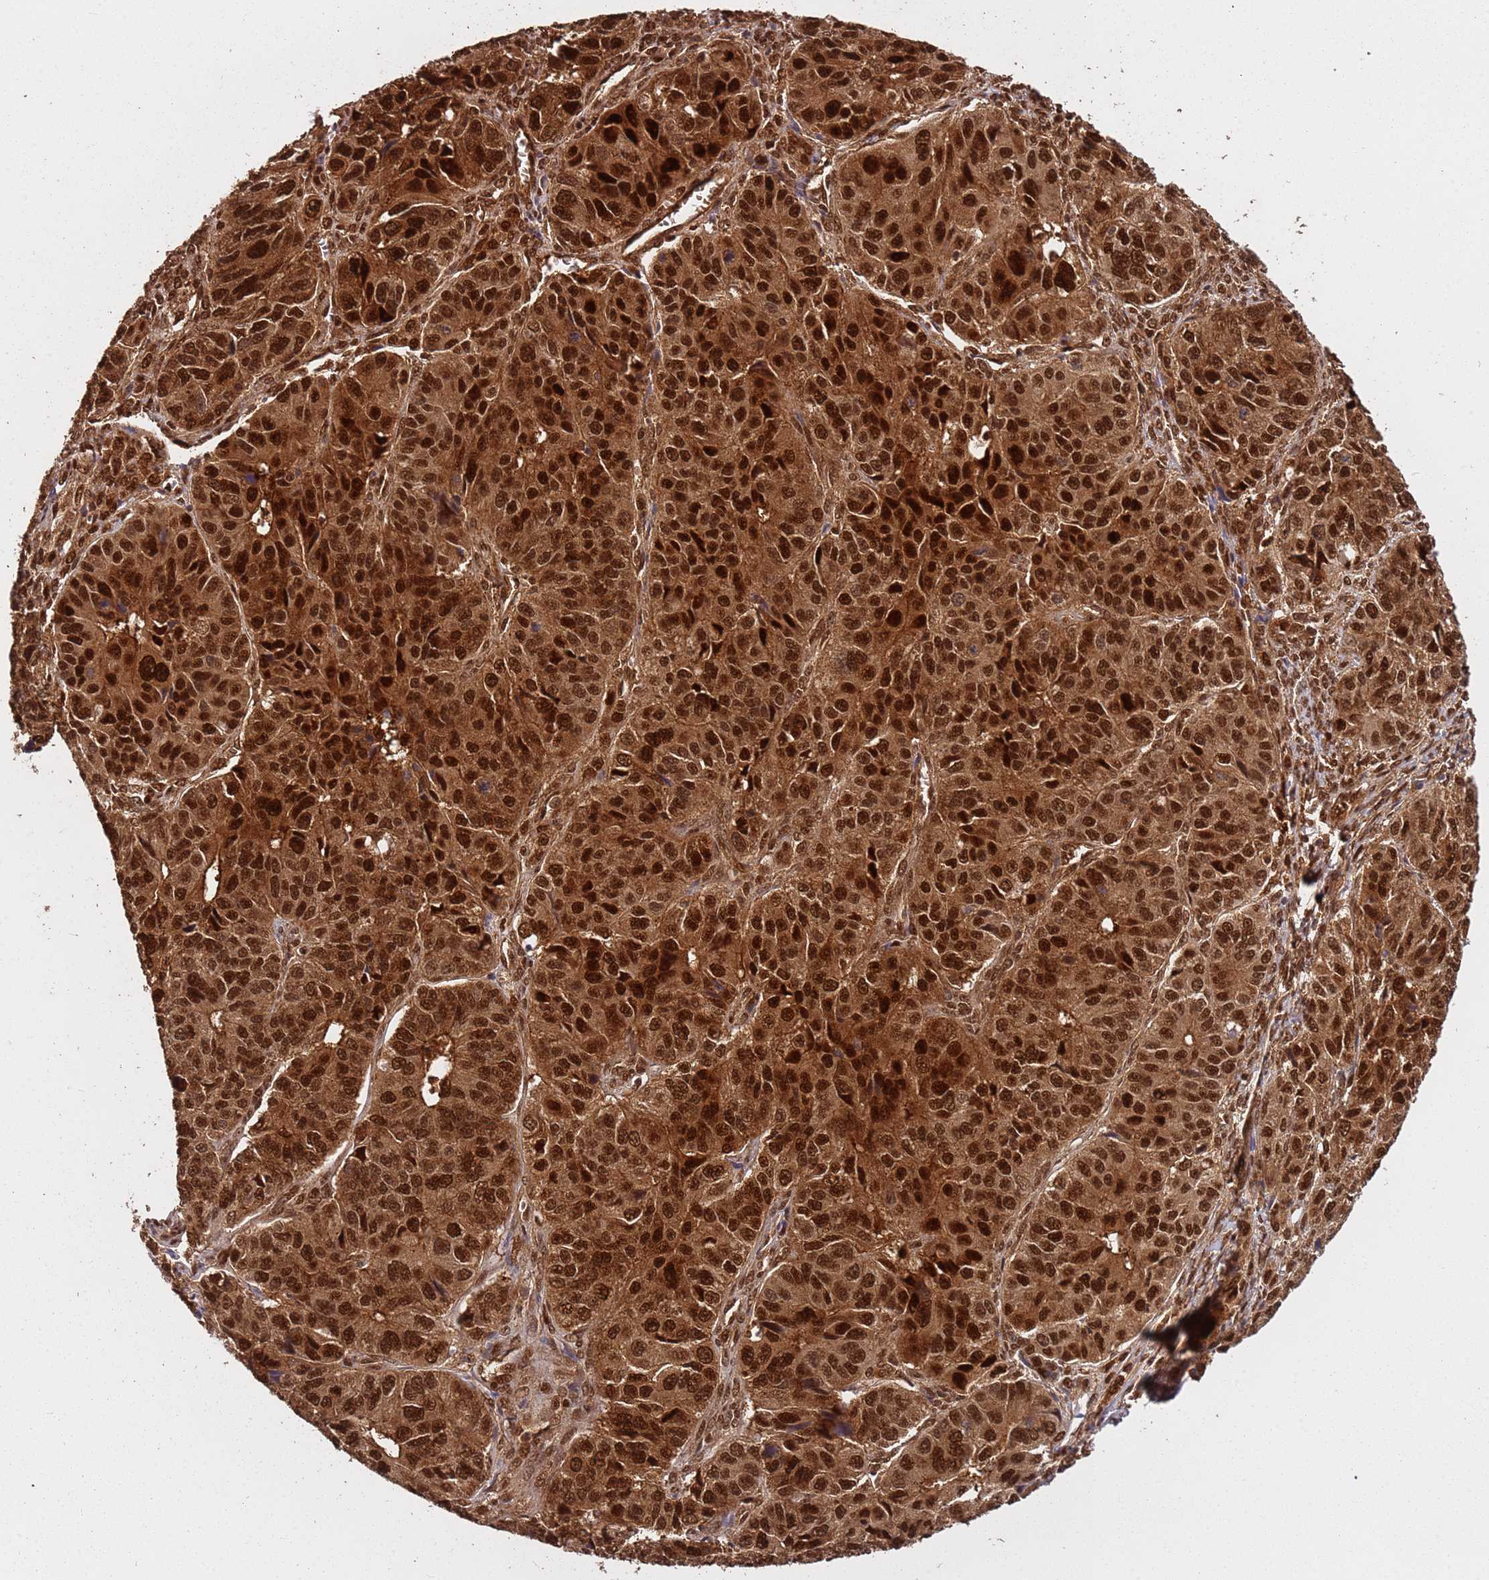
{"staining": {"intensity": "strong", "quantity": ">75%", "location": "cytoplasmic/membranous,nuclear"}, "tissue": "ovarian cancer", "cell_type": "Tumor cells", "image_type": "cancer", "snomed": [{"axis": "morphology", "description": "Carcinoma, endometroid"}, {"axis": "topography", "description": "Ovary"}], "caption": "Strong cytoplasmic/membranous and nuclear positivity is seen in approximately >75% of tumor cells in ovarian cancer (endometroid carcinoma).", "gene": "PGLS", "patient": {"sex": "female", "age": 51}}